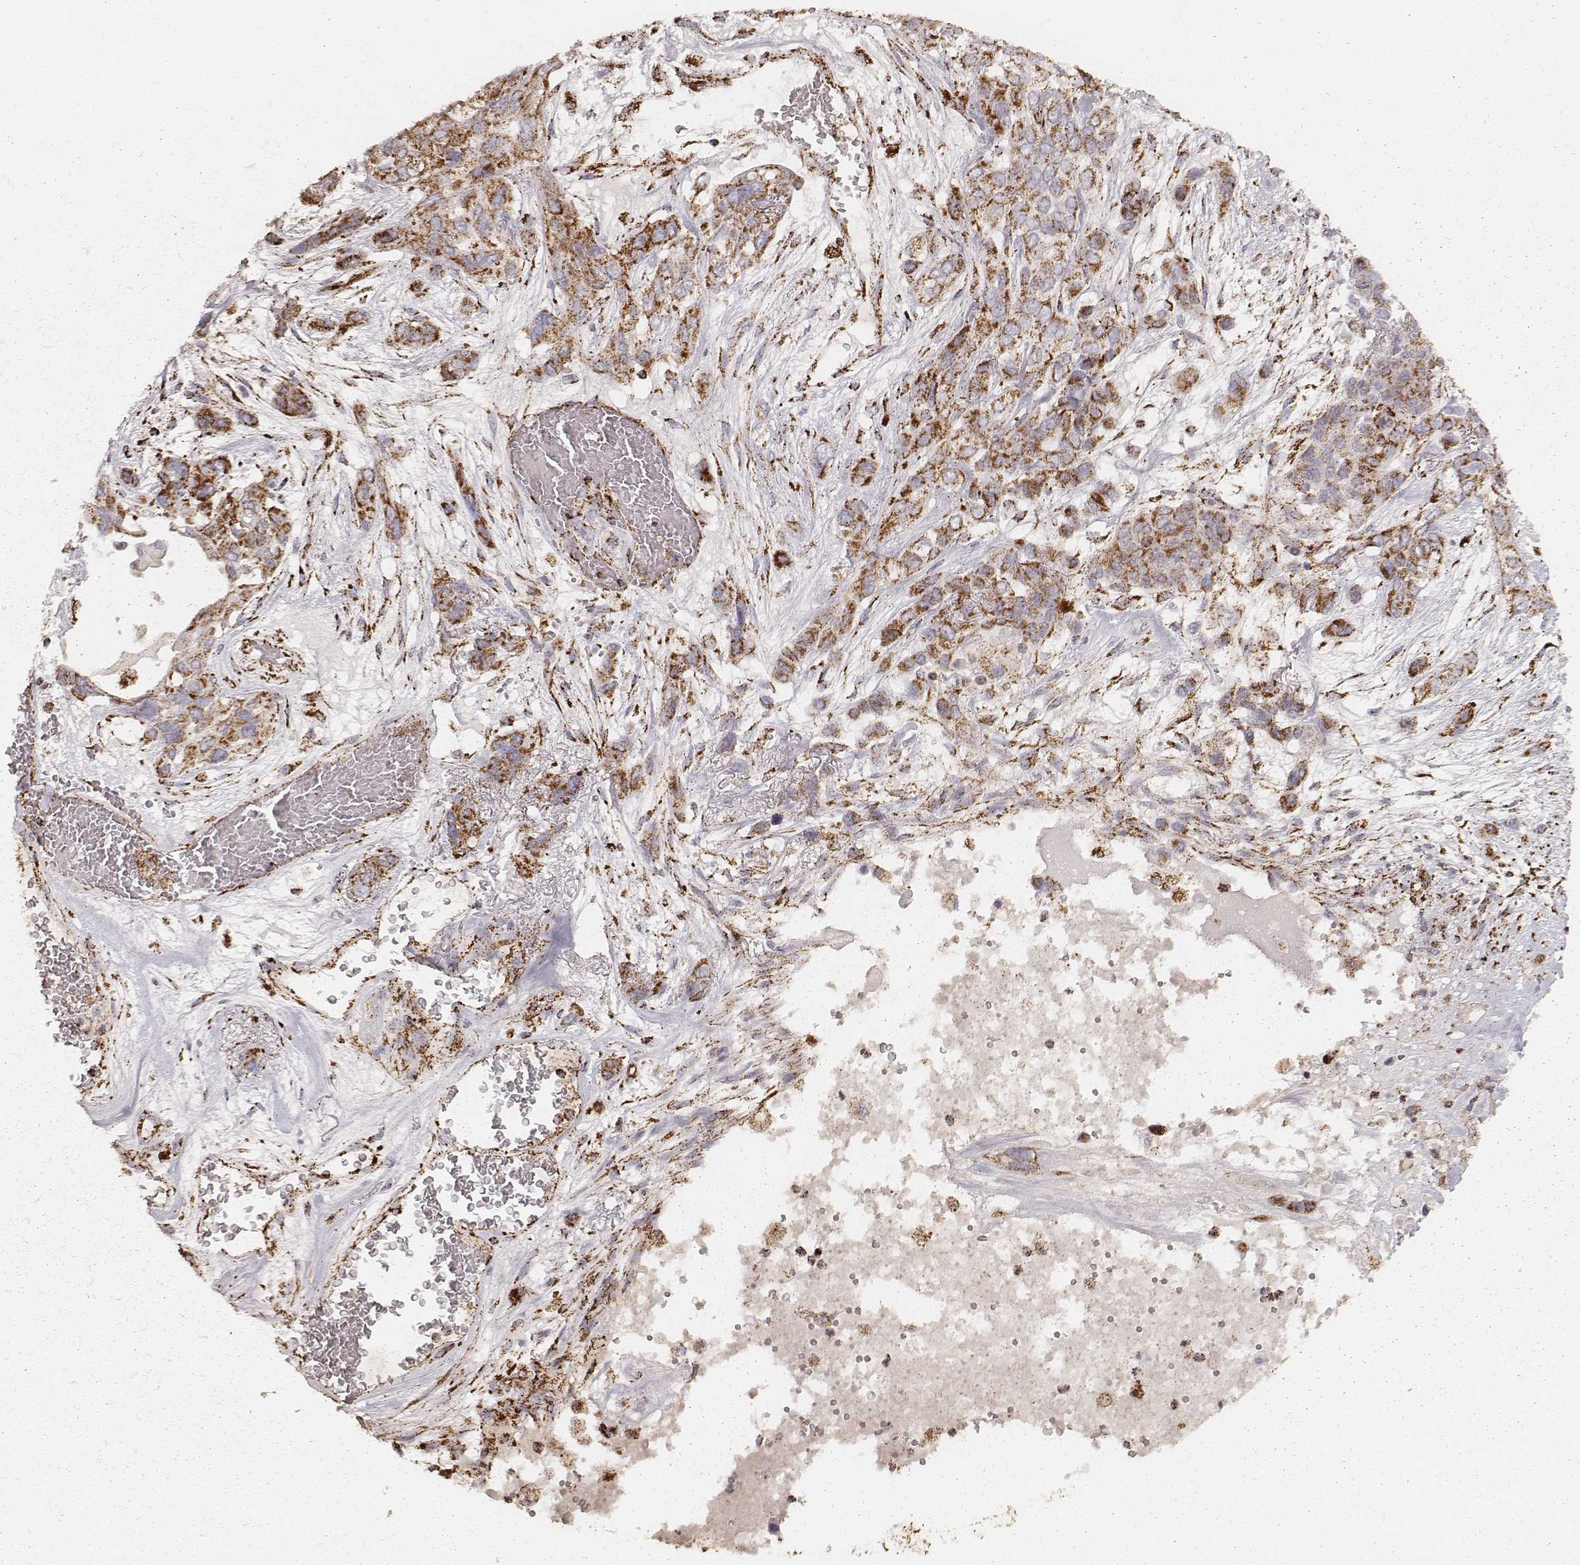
{"staining": {"intensity": "moderate", "quantity": ">75%", "location": "cytoplasmic/membranous"}, "tissue": "lung cancer", "cell_type": "Tumor cells", "image_type": "cancer", "snomed": [{"axis": "morphology", "description": "Squamous cell carcinoma, NOS"}, {"axis": "topography", "description": "Lung"}], "caption": "A photomicrograph showing moderate cytoplasmic/membranous expression in approximately >75% of tumor cells in lung squamous cell carcinoma, as visualized by brown immunohistochemical staining.", "gene": "CS", "patient": {"sex": "female", "age": 70}}